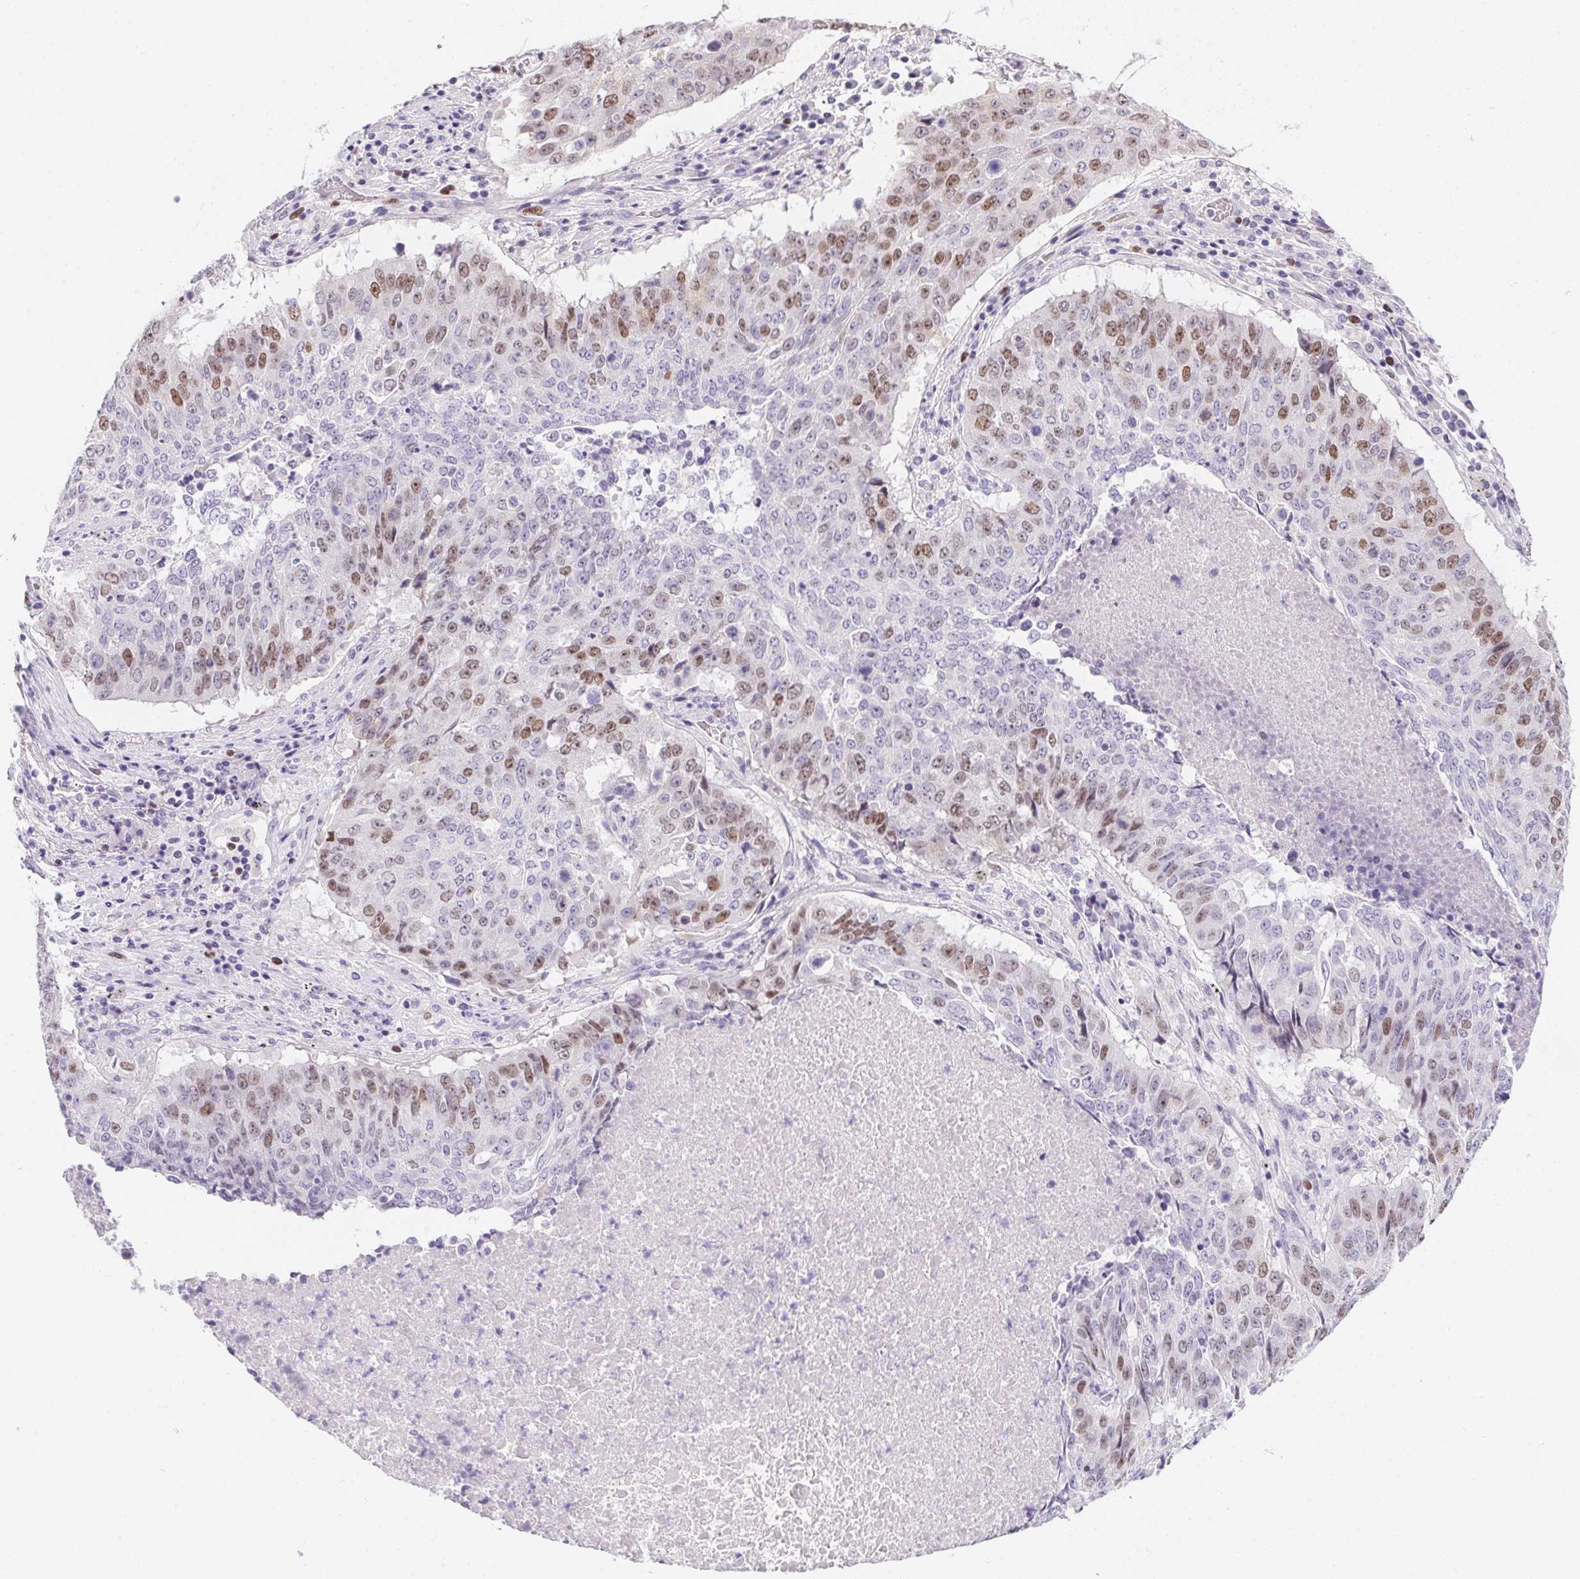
{"staining": {"intensity": "moderate", "quantity": "25%-75%", "location": "nuclear"}, "tissue": "lung cancer", "cell_type": "Tumor cells", "image_type": "cancer", "snomed": [{"axis": "morphology", "description": "Normal tissue, NOS"}, {"axis": "morphology", "description": "Squamous cell carcinoma, NOS"}, {"axis": "topography", "description": "Bronchus"}, {"axis": "topography", "description": "Lung"}], "caption": "Squamous cell carcinoma (lung) tissue demonstrates moderate nuclear staining in approximately 25%-75% of tumor cells, visualized by immunohistochemistry. Nuclei are stained in blue.", "gene": "HELLS", "patient": {"sex": "male", "age": 64}}